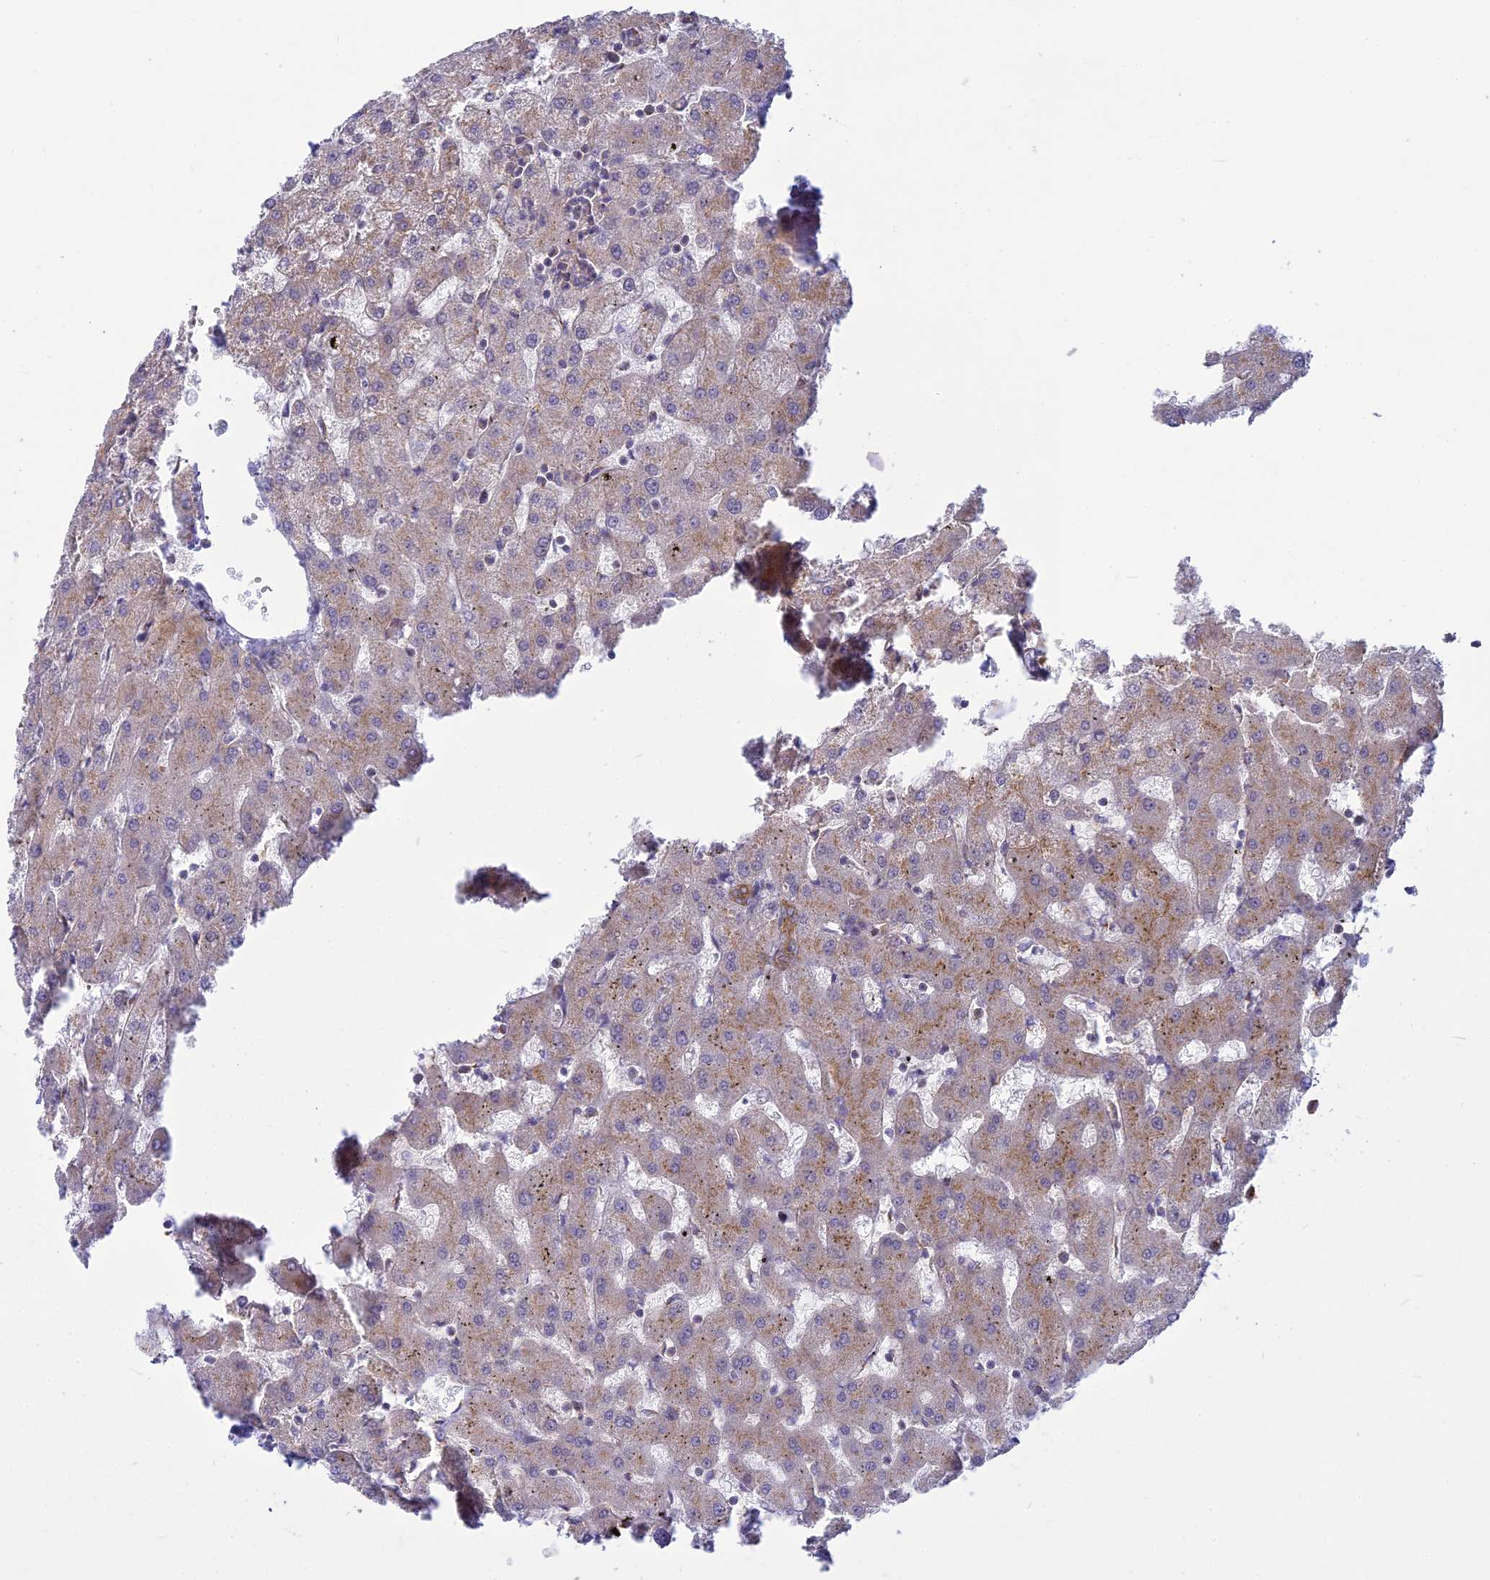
{"staining": {"intensity": "moderate", "quantity": "25%-75%", "location": "cytoplasmic/membranous"}, "tissue": "liver", "cell_type": "Cholangiocytes", "image_type": "normal", "snomed": [{"axis": "morphology", "description": "Normal tissue, NOS"}, {"axis": "topography", "description": "Liver"}], "caption": "Cholangiocytes exhibit moderate cytoplasmic/membranous staining in about 25%-75% of cells in benign liver.", "gene": "CLINT1", "patient": {"sex": "female", "age": 63}}